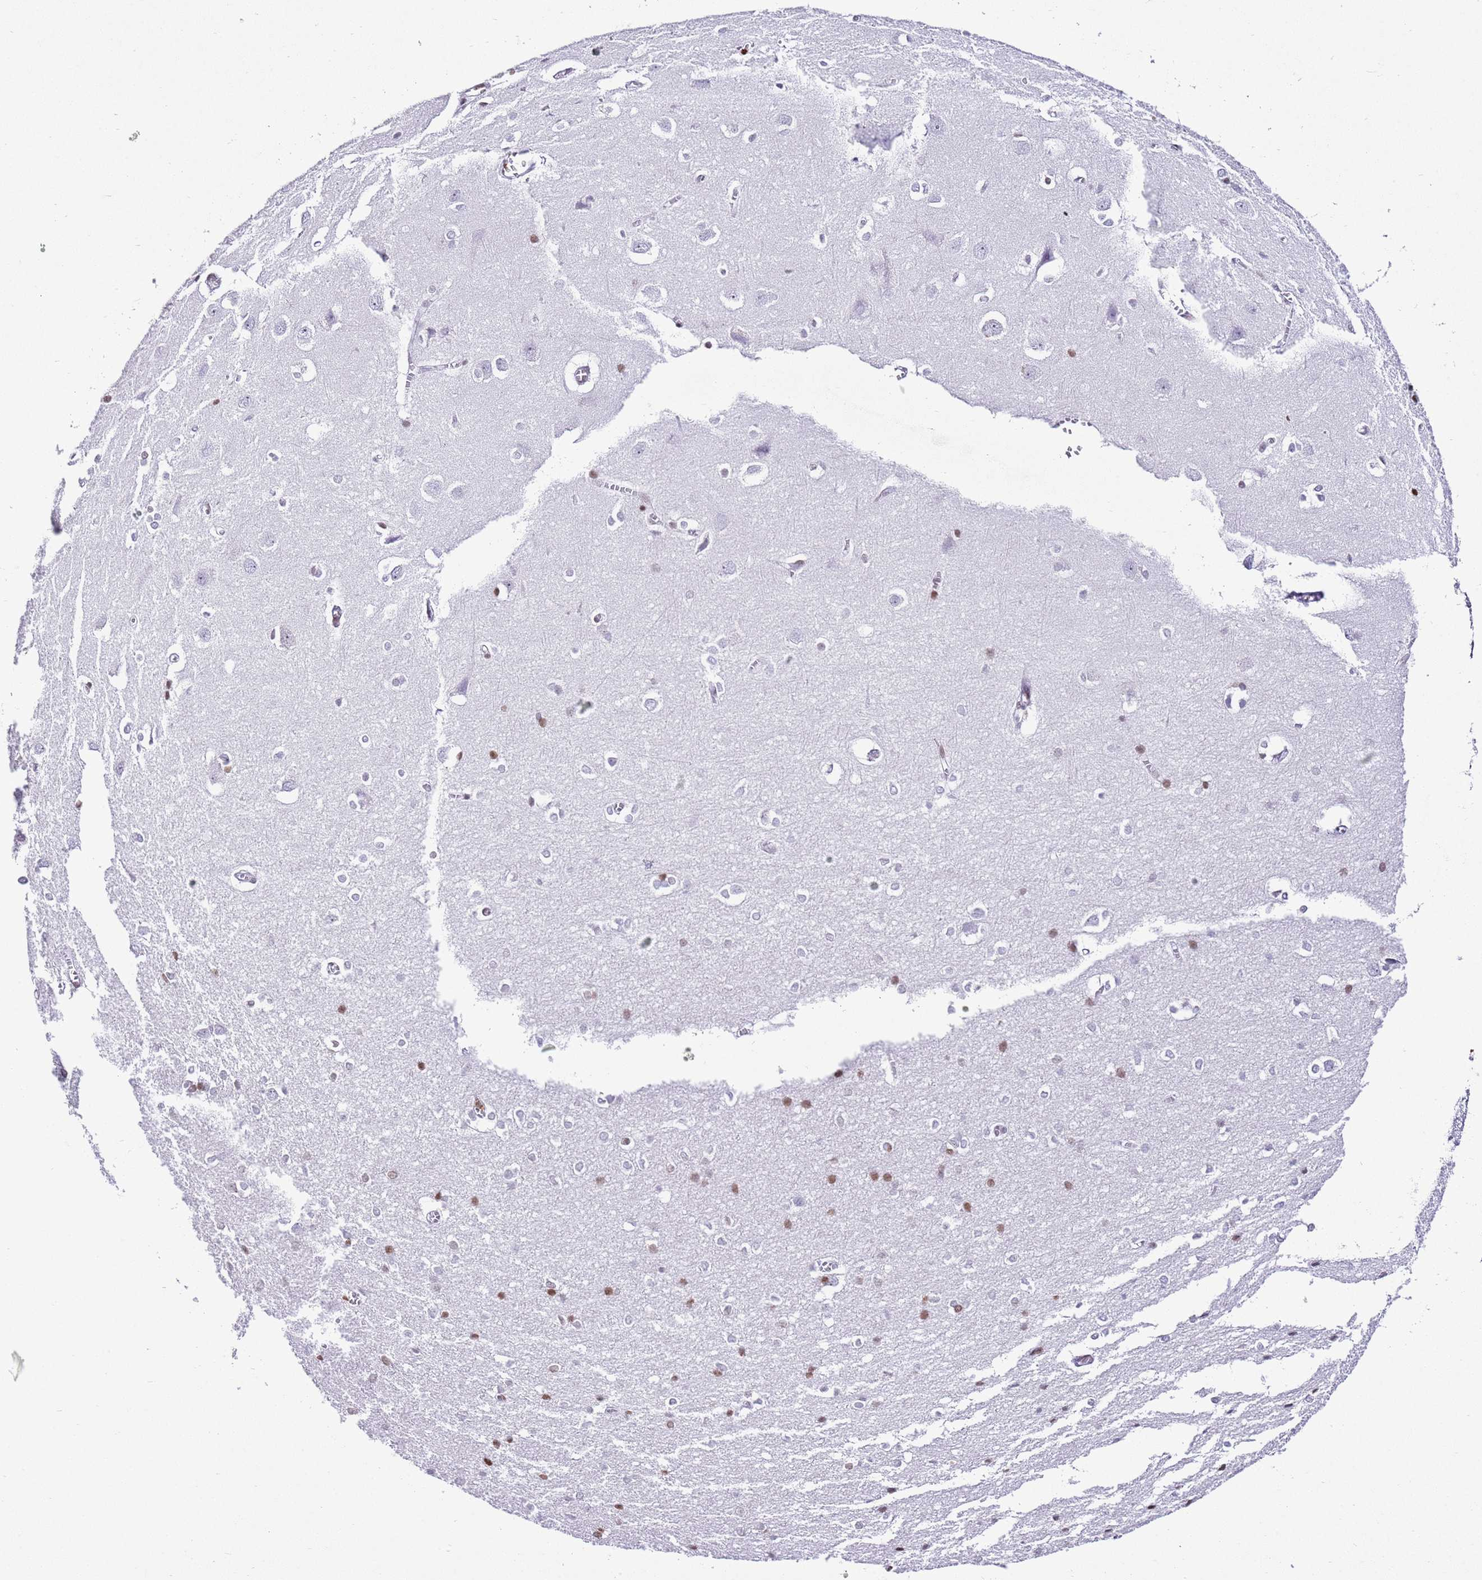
{"staining": {"intensity": "moderate", "quantity": "25%-75%", "location": "nuclear"}, "tissue": "cerebral cortex", "cell_type": "Endothelial cells", "image_type": "normal", "snomed": [{"axis": "morphology", "description": "Normal tissue, NOS"}, {"axis": "topography", "description": "Cerebral cortex"}], "caption": "Immunohistochemistry photomicrograph of benign cerebral cortex: cerebral cortex stained using IHC demonstrates medium levels of moderate protein expression localized specifically in the nuclear of endothelial cells, appearing as a nuclear brown color.", "gene": "PRR15", "patient": {"sex": "male", "age": 37}}